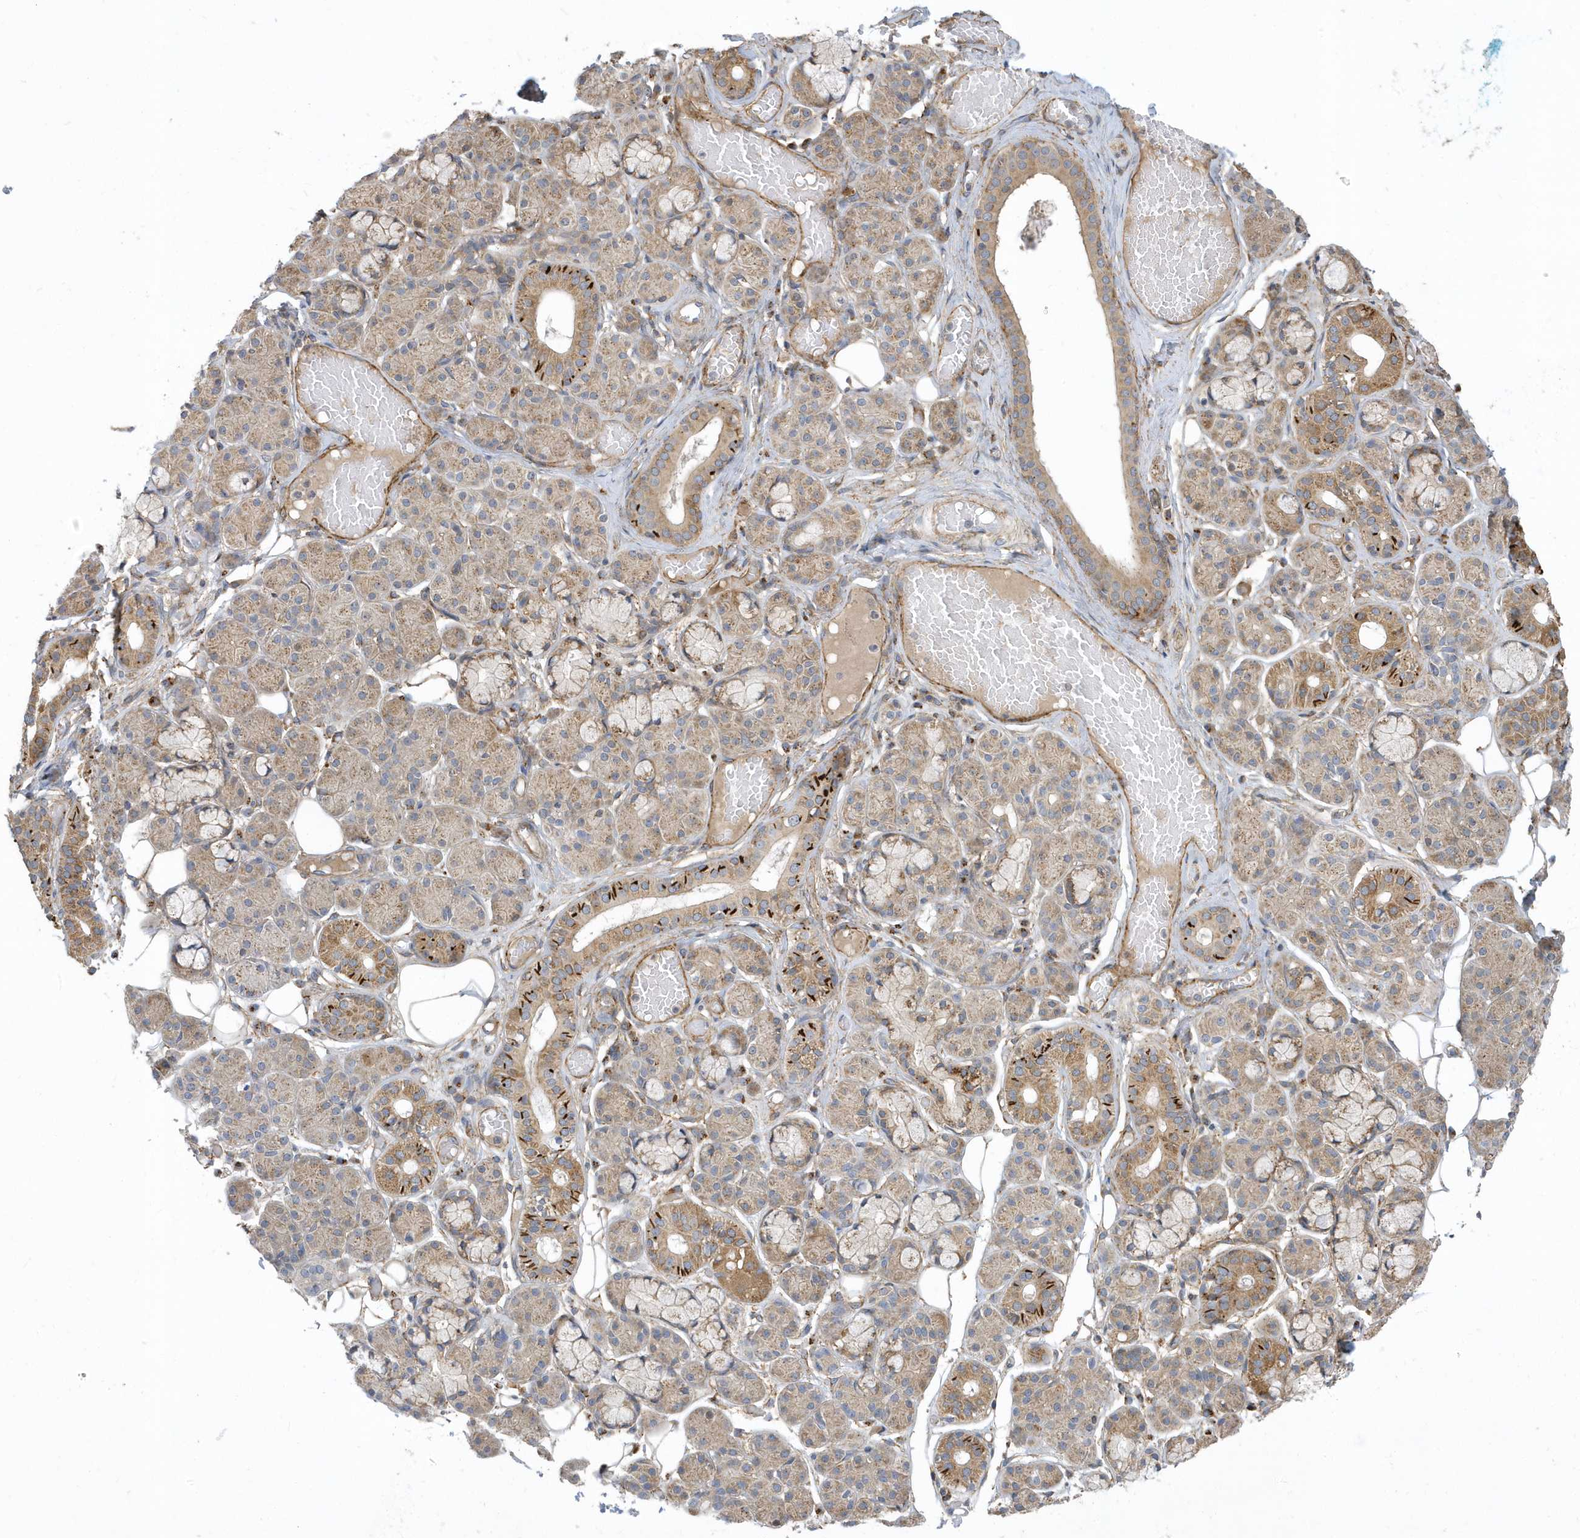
{"staining": {"intensity": "moderate", "quantity": "25%-75%", "location": "cytoplasmic/membranous"}, "tissue": "salivary gland", "cell_type": "Glandular cells", "image_type": "normal", "snomed": [{"axis": "morphology", "description": "Normal tissue, NOS"}, {"axis": "topography", "description": "Salivary gland"}], "caption": "Salivary gland stained with immunohistochemistry (IHC) reveals moderate cytoplasmic/membranous expression in approximately 25%-75% of glandular cells.", "gene": "HRH4", "patient": {"sex": "male", "age": 63}}